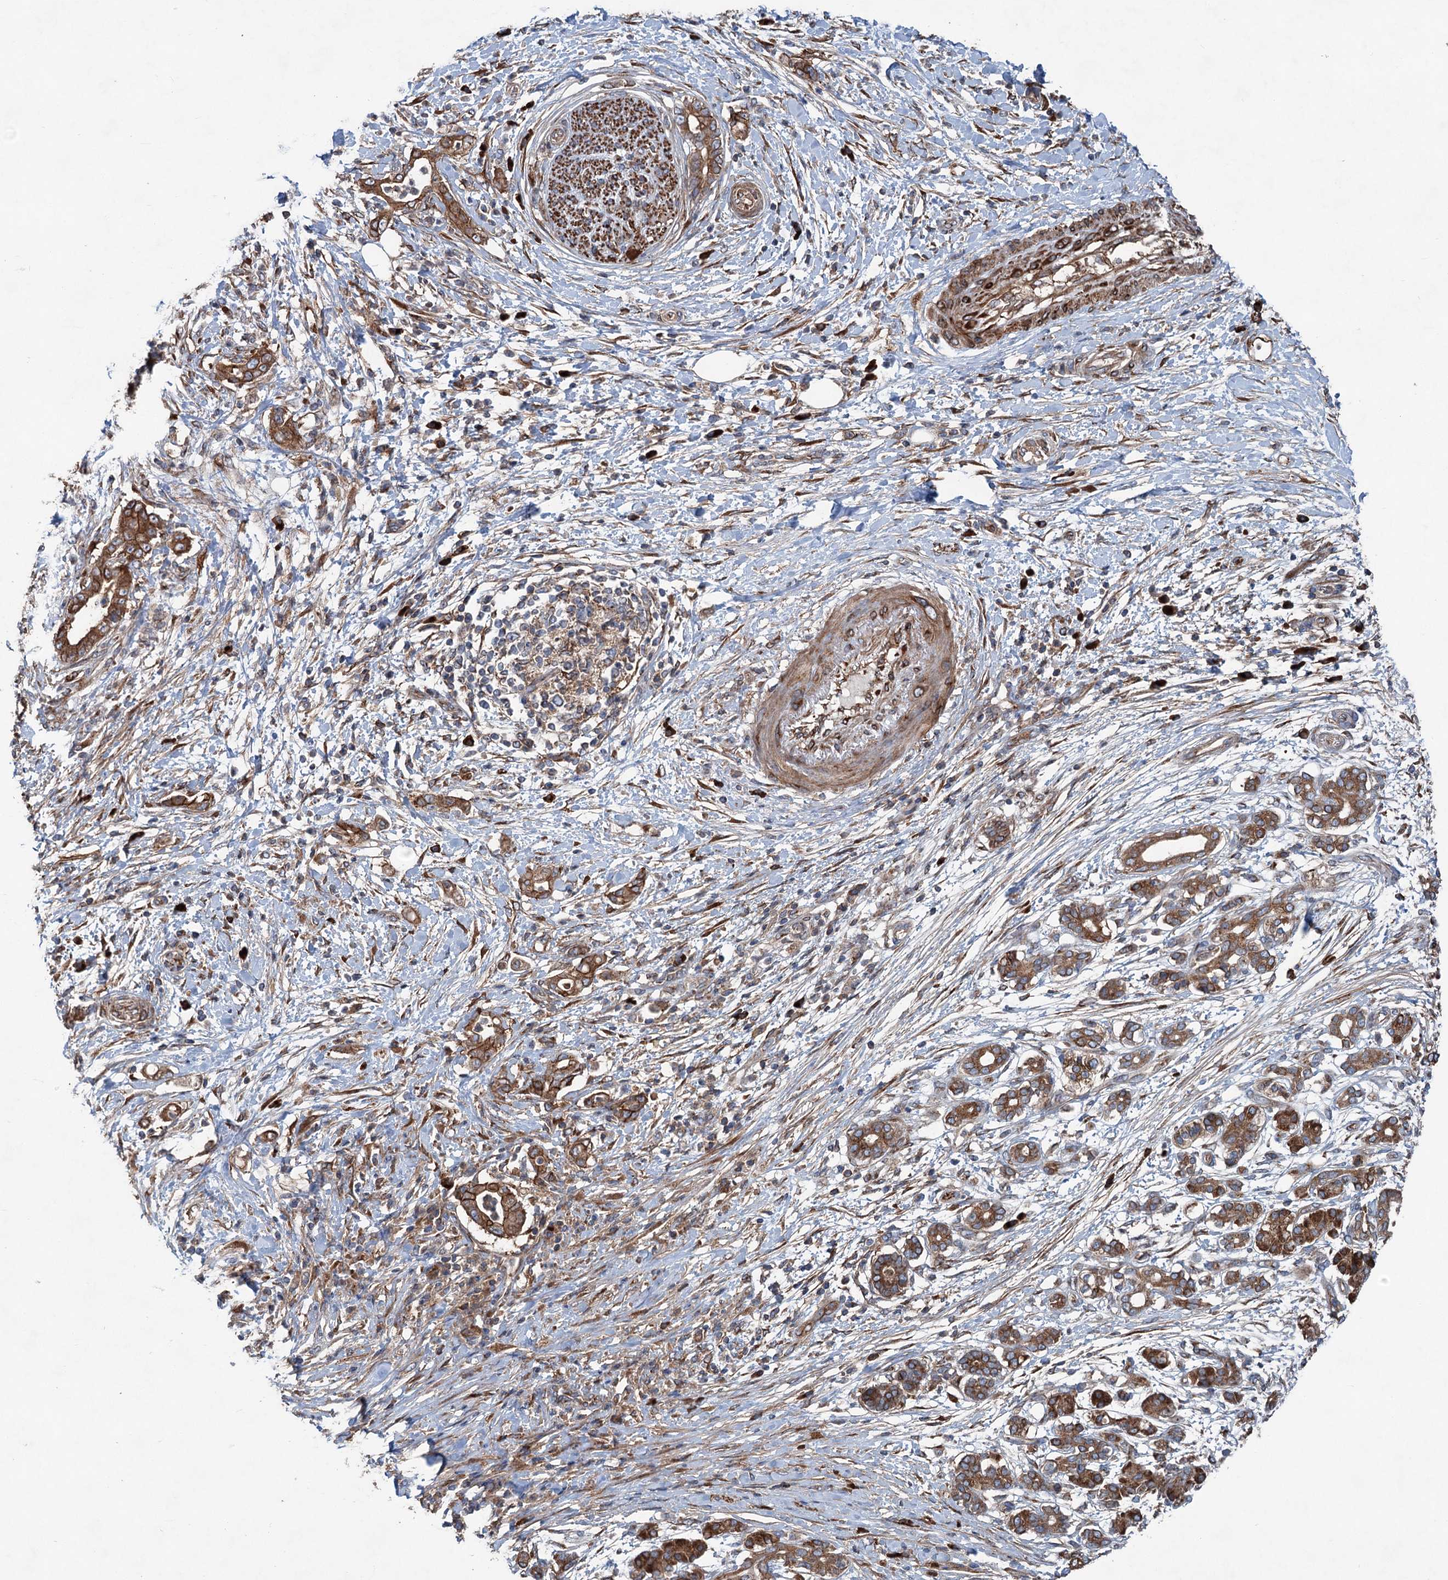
{"staining": {"intensity": "moderate", "quantity": ">75%", "location": "cytoplasmic/membranous"}, "tissue": "pancreatic cancer", "cell_type": "Tumor cells", "image_type": "cancer", "snomed": [{"axis": "morphology", "description": "Adenocarcinoma, NOS"}, {"axis": "topography", "description": "Pancreas"}], "caption": "High-magnification brightfield microscopy of pancreatic cancer stained with DAB (brown) and counterstained with hematoxylin (blue). tumor cells exhibit moderate cytoplasmic/membranous expression is seen in about>75% of cells.", "gene": "CALCOCO1", "patient": {"sex": "female", "age": 55}}